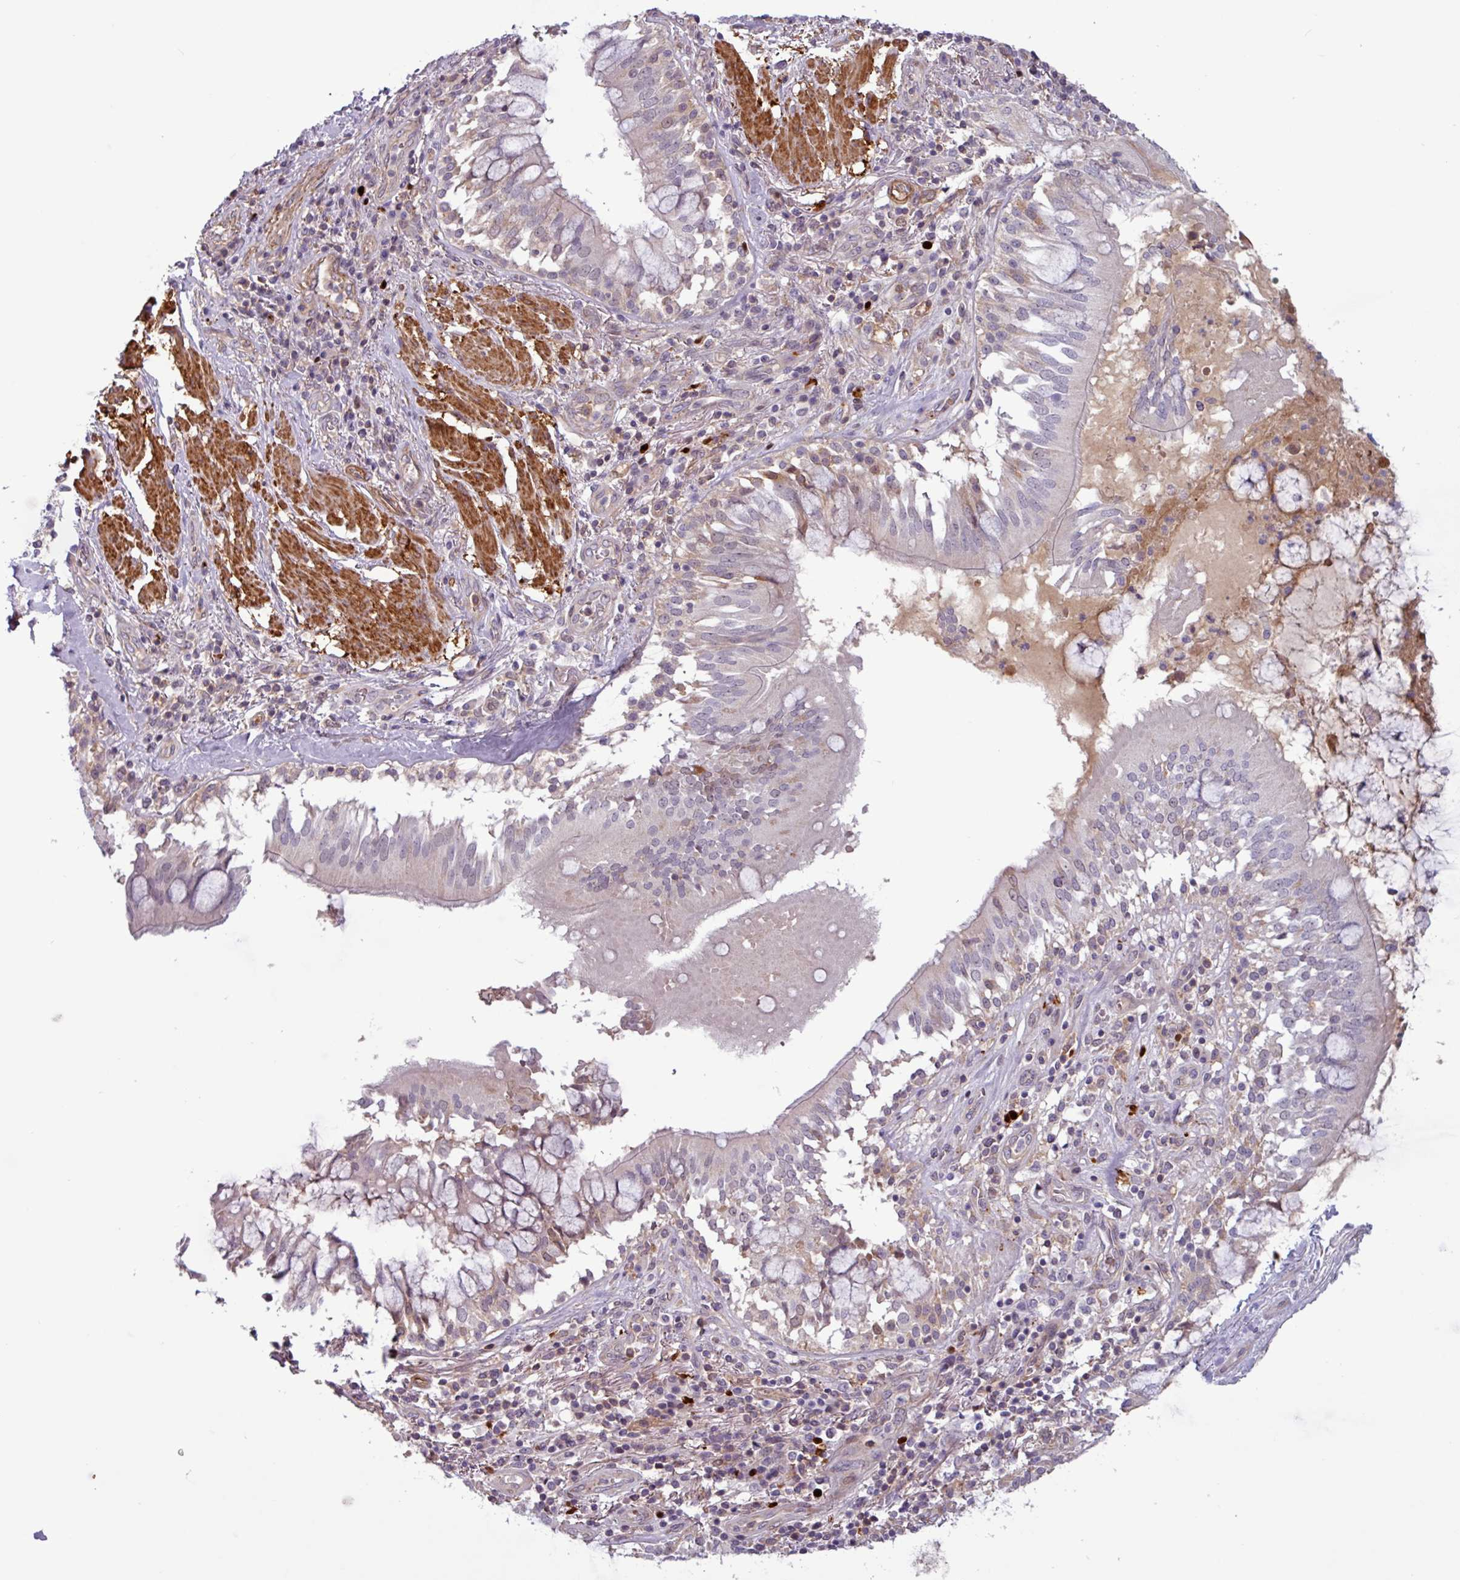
{"staining": {"intensity": "negative", "quantity": "none", "location": "none"}, "tissue": "adipose tissue", "cell_type": "Adipocytes", "image_type": "normal", "snomed": [{"axis": "morphology", "description": "Normal tissue, NOS"}, {"axis": "morphology", "description": "Squamous cell carcinoma, NOS"}, {"axis": "topography", "description": "Bronchus"}, {"axis": "topography", "description": "Lung"}], "caption": "A high-resolution micrograph shows immunohistochemistry (IHC) staining of unremarkable adipose tissue, which demonstrates no significant expression in adipocytes.", "gene": "PCED1A", "patient": {"sex": "male", "age": 64}}